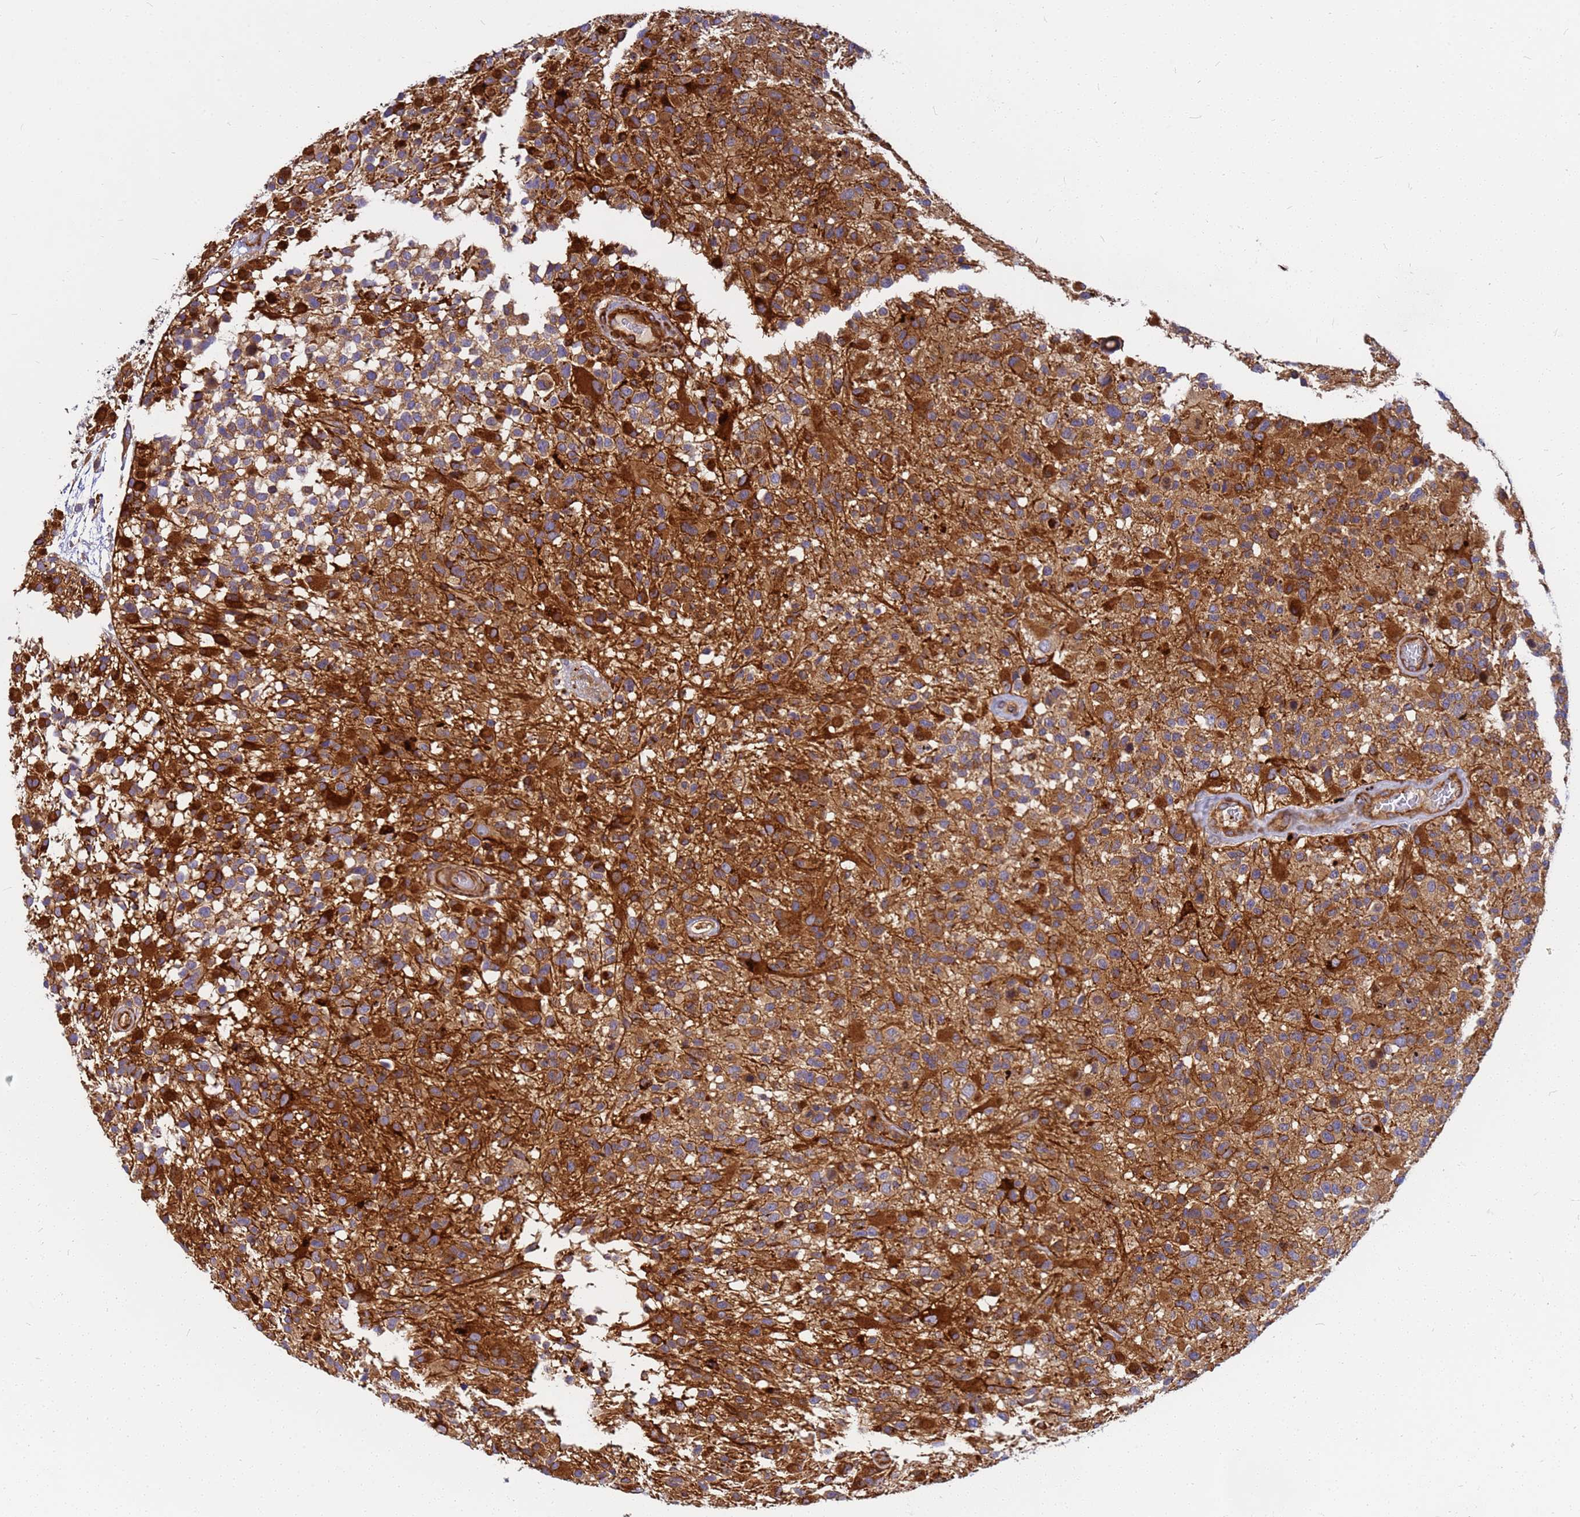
{"staining": {"intensity": "strong", "quantity": "<25%", "location": "cytoplasmic/membranous"}, "tissue": "glioma", "cell_type": "Tumor cells", "image_type": "cancer", "snomed": [{"axis": "morphology", "description": "Glioma, malignant, High grade"}, {"axis": "morphology", "description": "Glioblastoma, NOS"}, {"axis": "topography", "description": "Brain"}], "caption": "This is a histology image of immunohistochemistry staining of glioma, which shows strong staining in the cytoplasmic/membranous of tumor cells.", "gene": "C2CD5", "patient": {"sex": "male", "age": 60}}